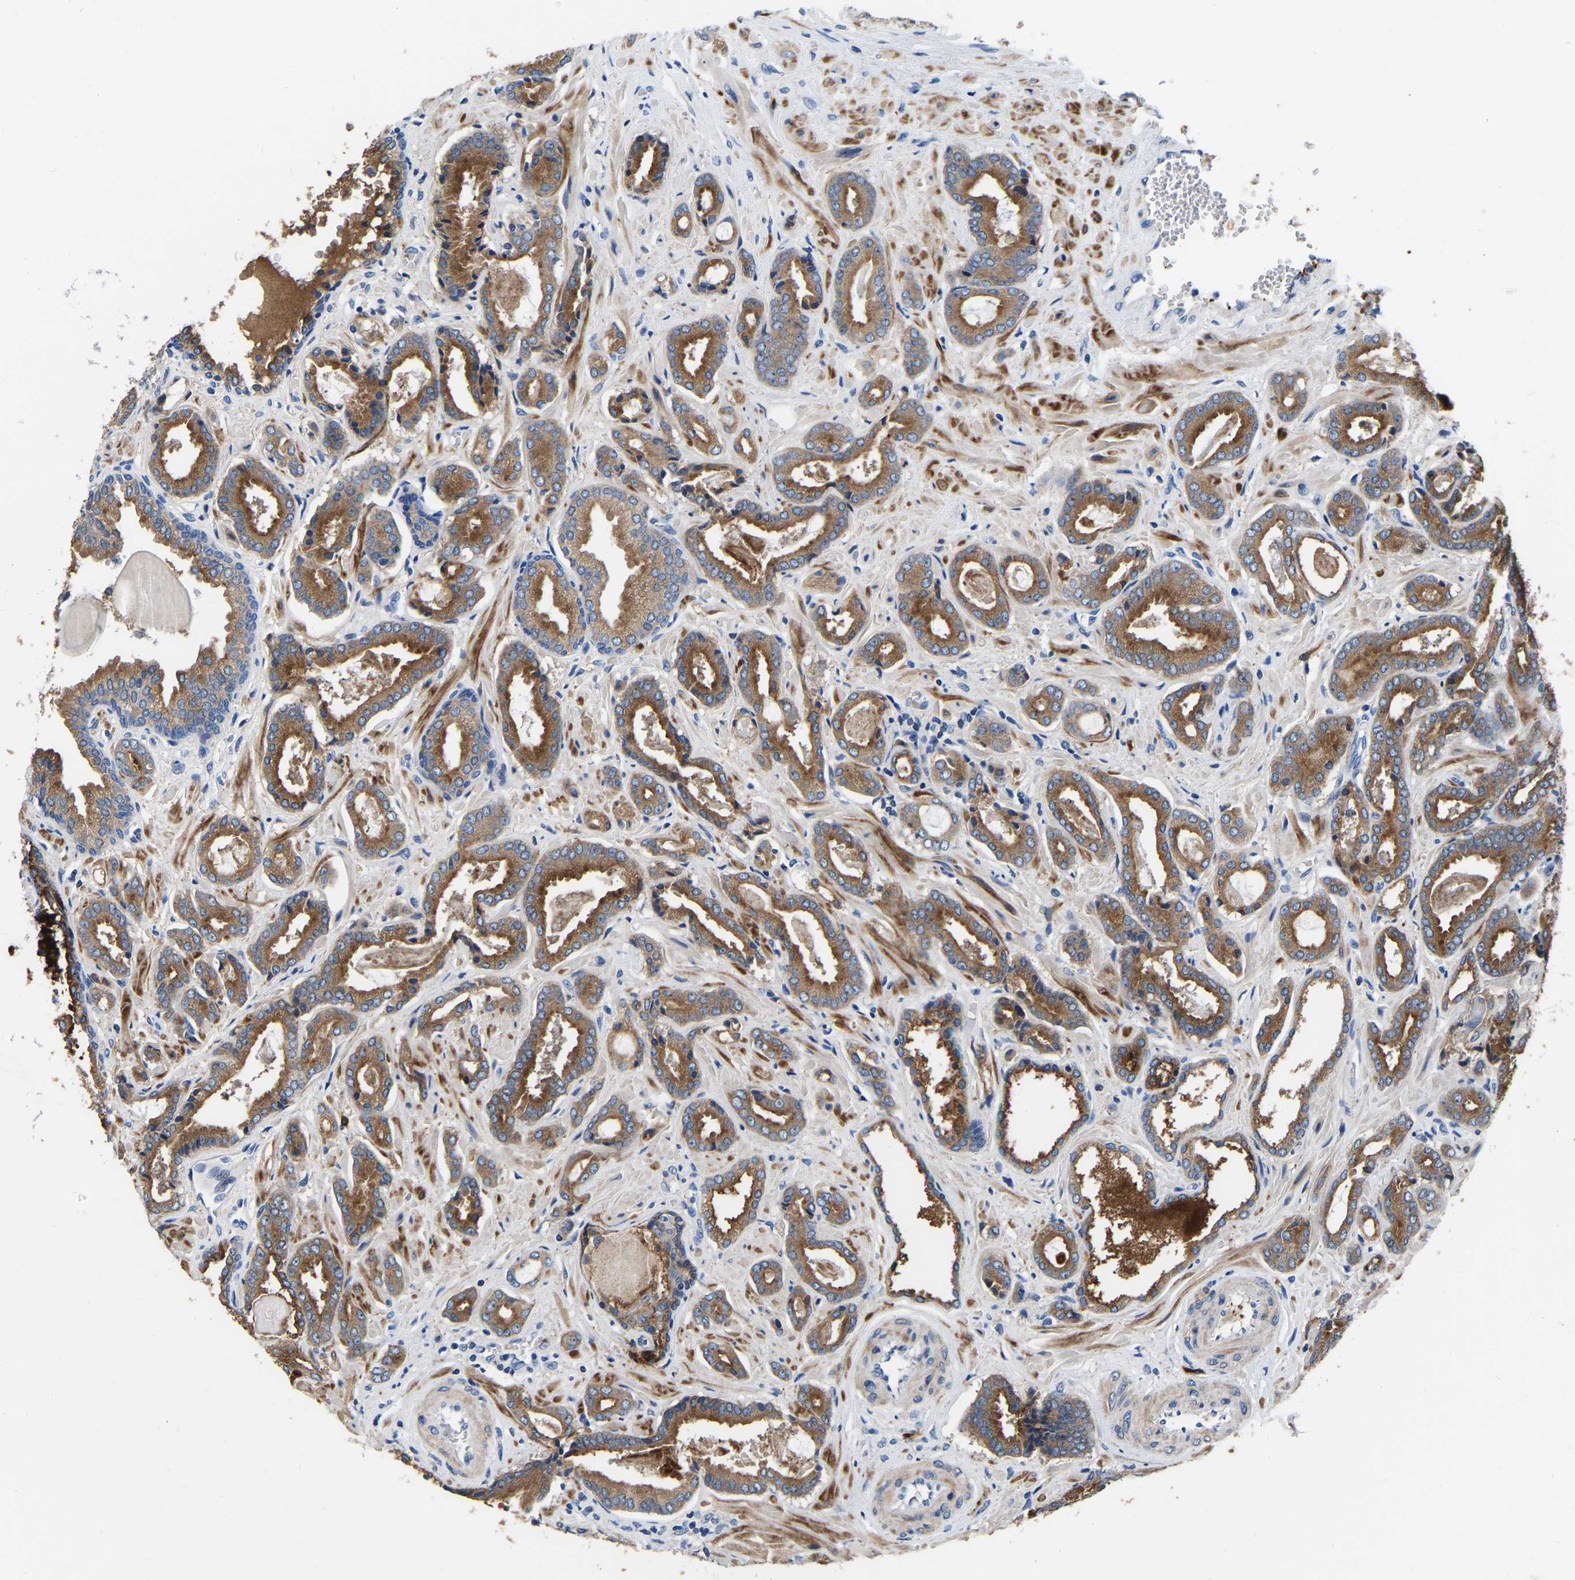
{"staining": {"intensity": "strong", "quantity": ">75%", "location": "cytoplasmic/membranous"}, "tissue": "prostate cancer", "cell_type": "Tumor cells", "image_type": "cancer", "snomed": [{"axis": "morphology", "description": "Adenocarcinoma, Low grade"}, {"axis": "topography", "description": "Prostate"}], "caption": "IHC histopathology image of prostate cancer (adenocarcinoma (low-grade)) stained for a protein (brown), which shows high levels of strong cytoplasmic/membranous expression in about >75% of tumor cells.", "gene": "RAB27B", "patient": {"sex": "male", "age": 53}}